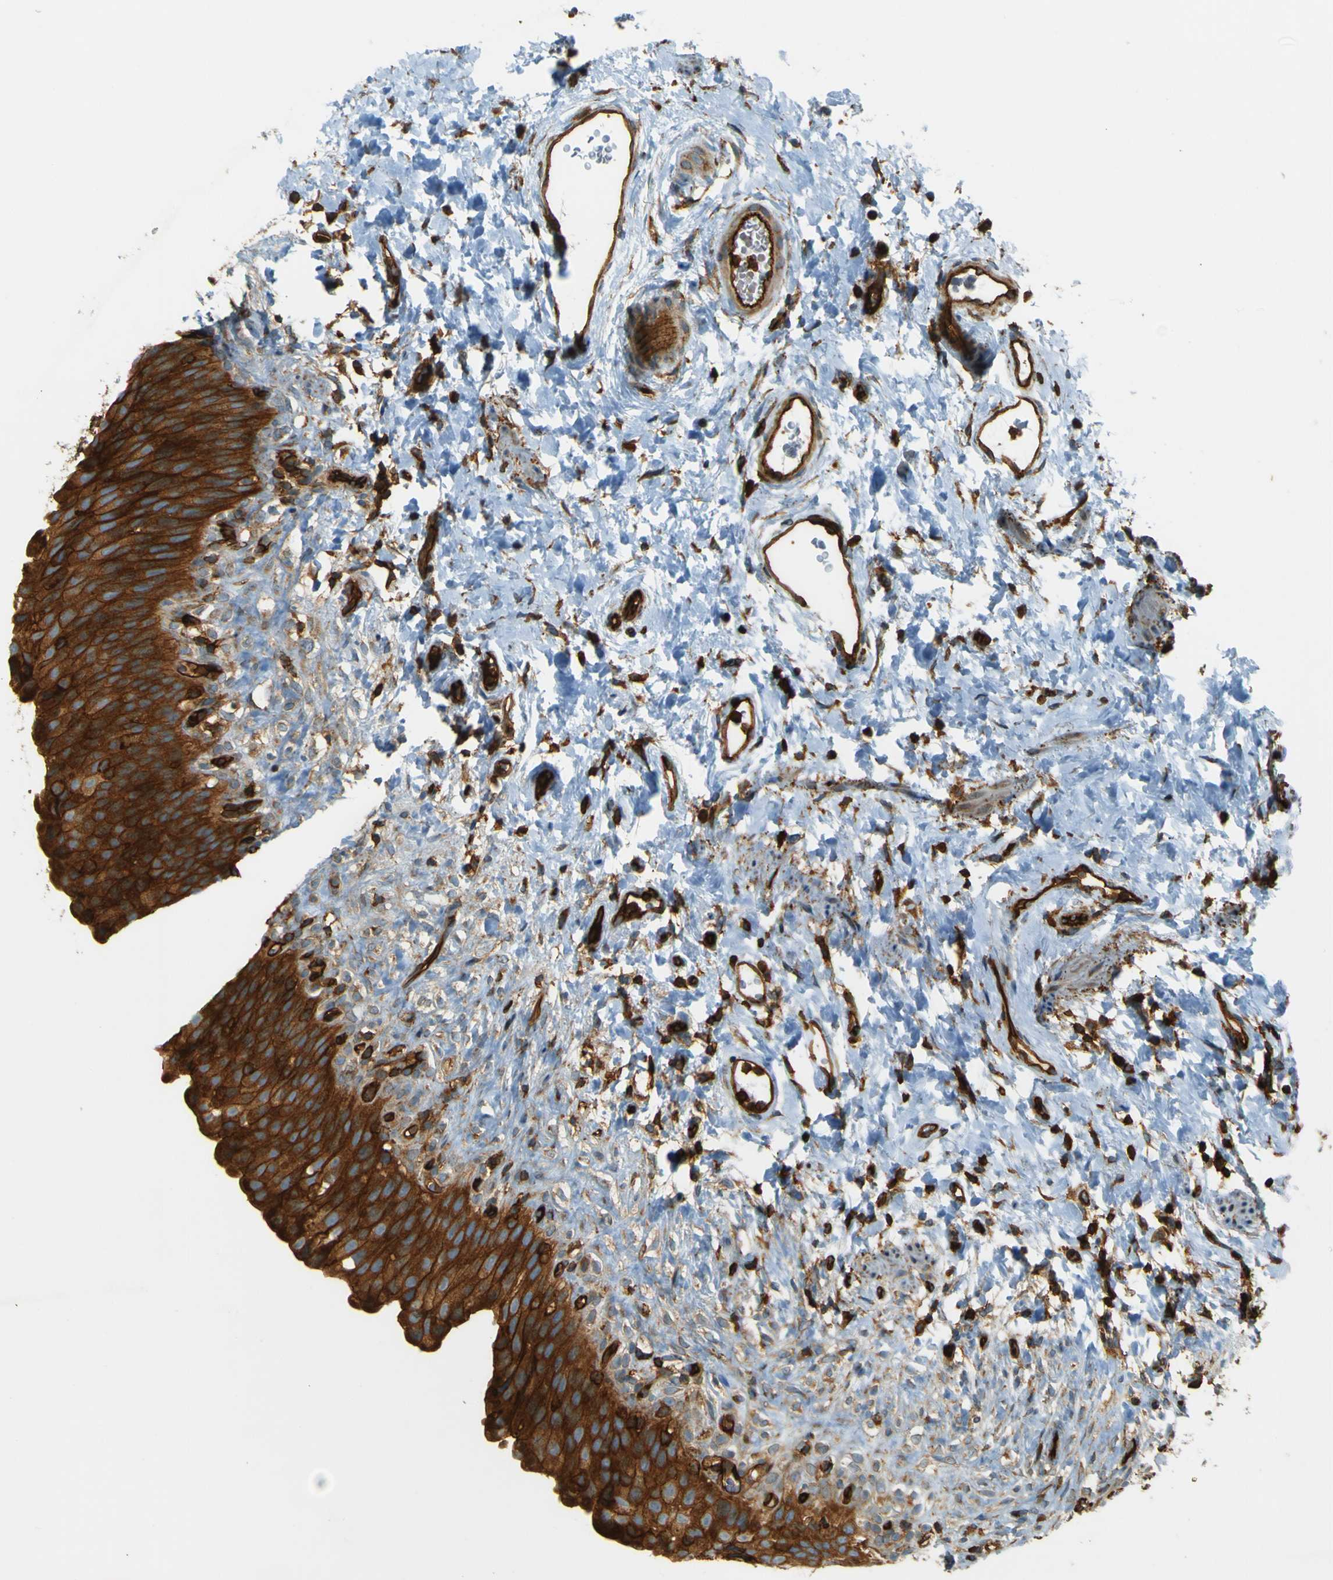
{"staining": {"intensity": "strong", "quantity": ">75%", "location": "cytoplasmic/membranous"}, "tissue": "urinary bladder", "cell_type": "Urothelial cells", "image_type": "normal", "snomed": [{"axis": "morphology", "description": "Normal tissue, NOS"}, {"axis": "topography", "description": "Urinary bladder"}], "caption": "Urinary bladder stained with a brown dye shows strong cytoplasmic/membranous positive expression in approximately >75% of urothelial cells.", "gene": "DNAJC5", "patient": {"sex": "female", "age": 79}}